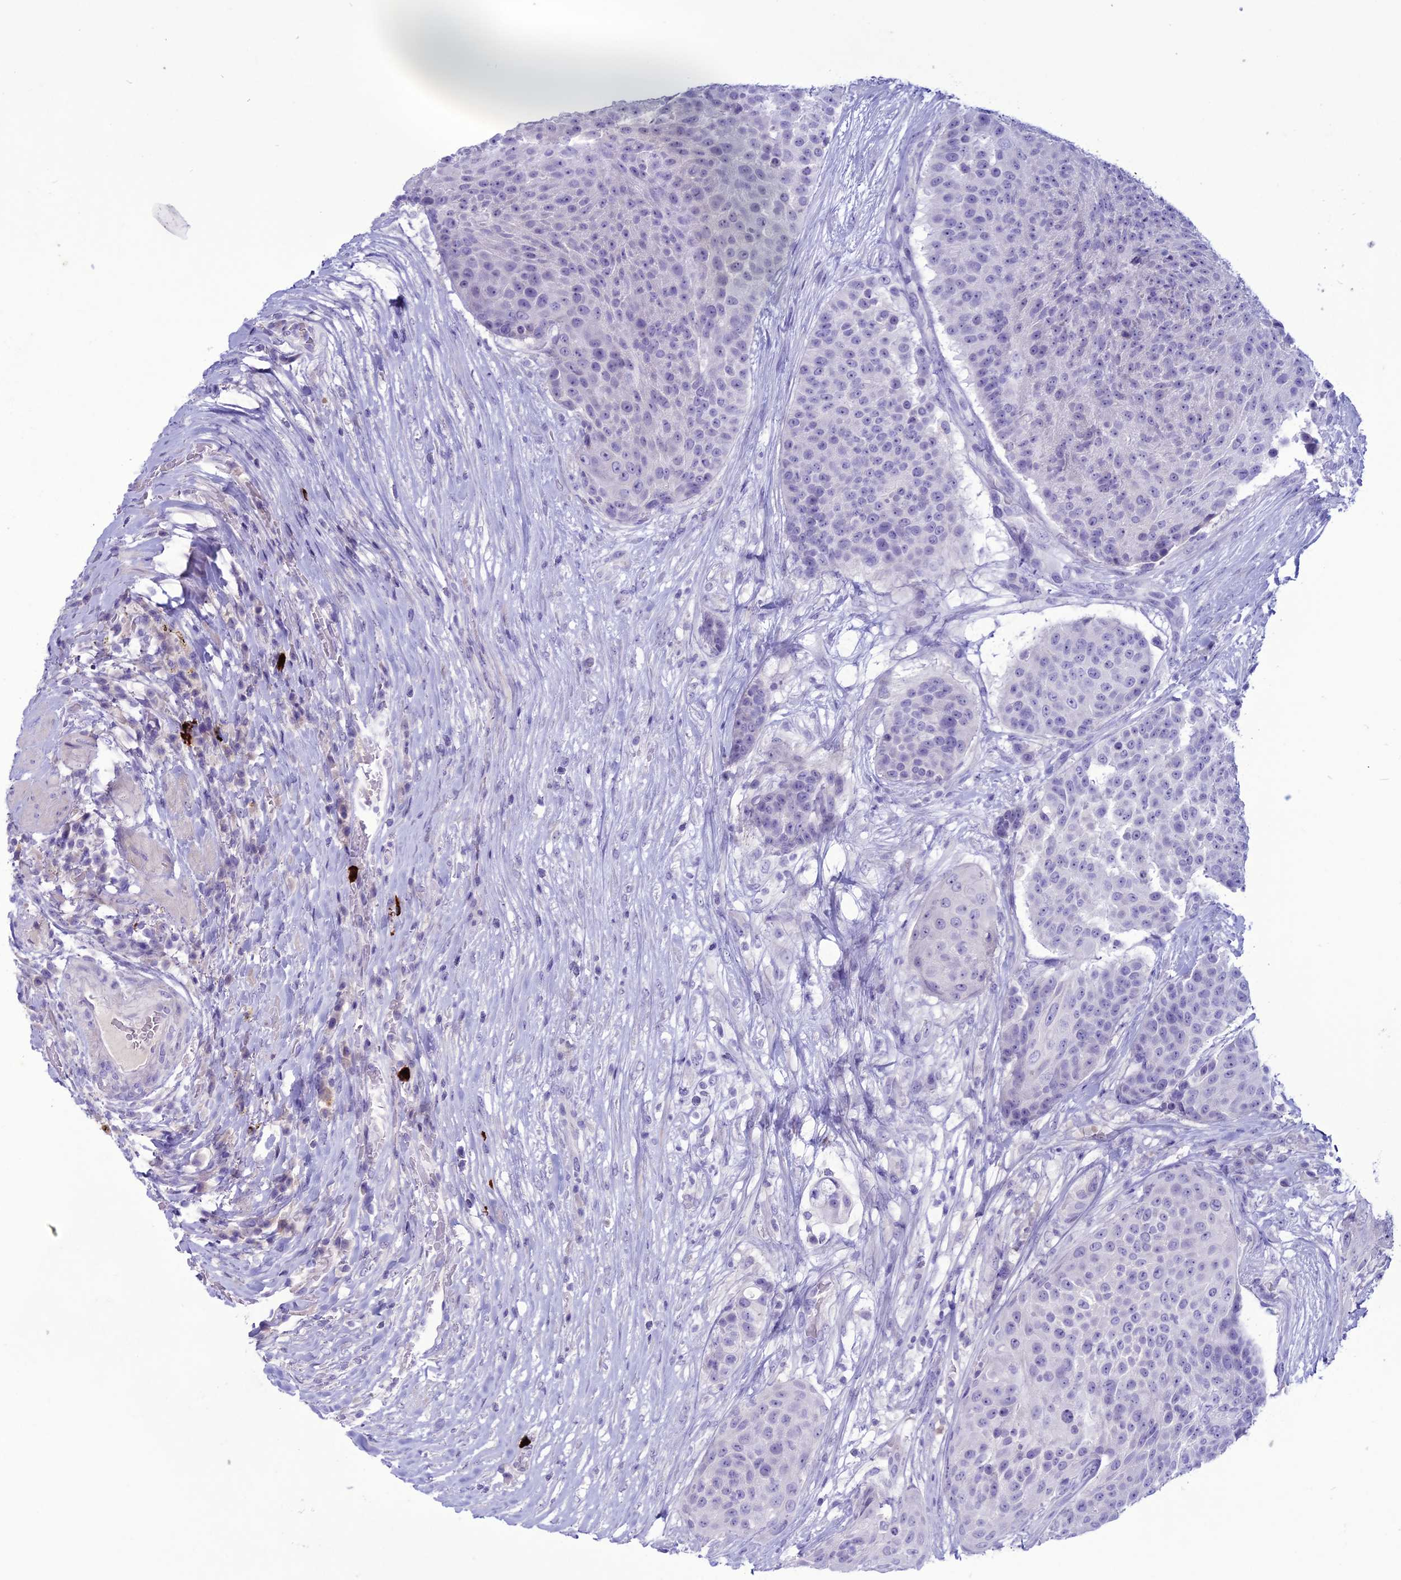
{"staining": {"intensity": "negative", "quantity": "none", "location": "none"}, "tissue": "urothelial cancer", "cell_type": "Tumor cells", "image_type": "cancer", "snomed": [{"axis": "morphology", "description": "Urothelial carcinoma, High grade"}, {"axis": "topography", "description": "Urinary bladder"}], "caption": "High magnification brightfield microscopy of high-grade urothelial carcinoma stained with DAB (brown) and counterstained with hematoxylin (blue): tumor cells show no significant positivity. The staining is performed using DAB brown chromogen with nuclei counter-stained in using hematoxylin.", "gene": "CLEC2L", "patient": {"sex": "female", "age": 63}}